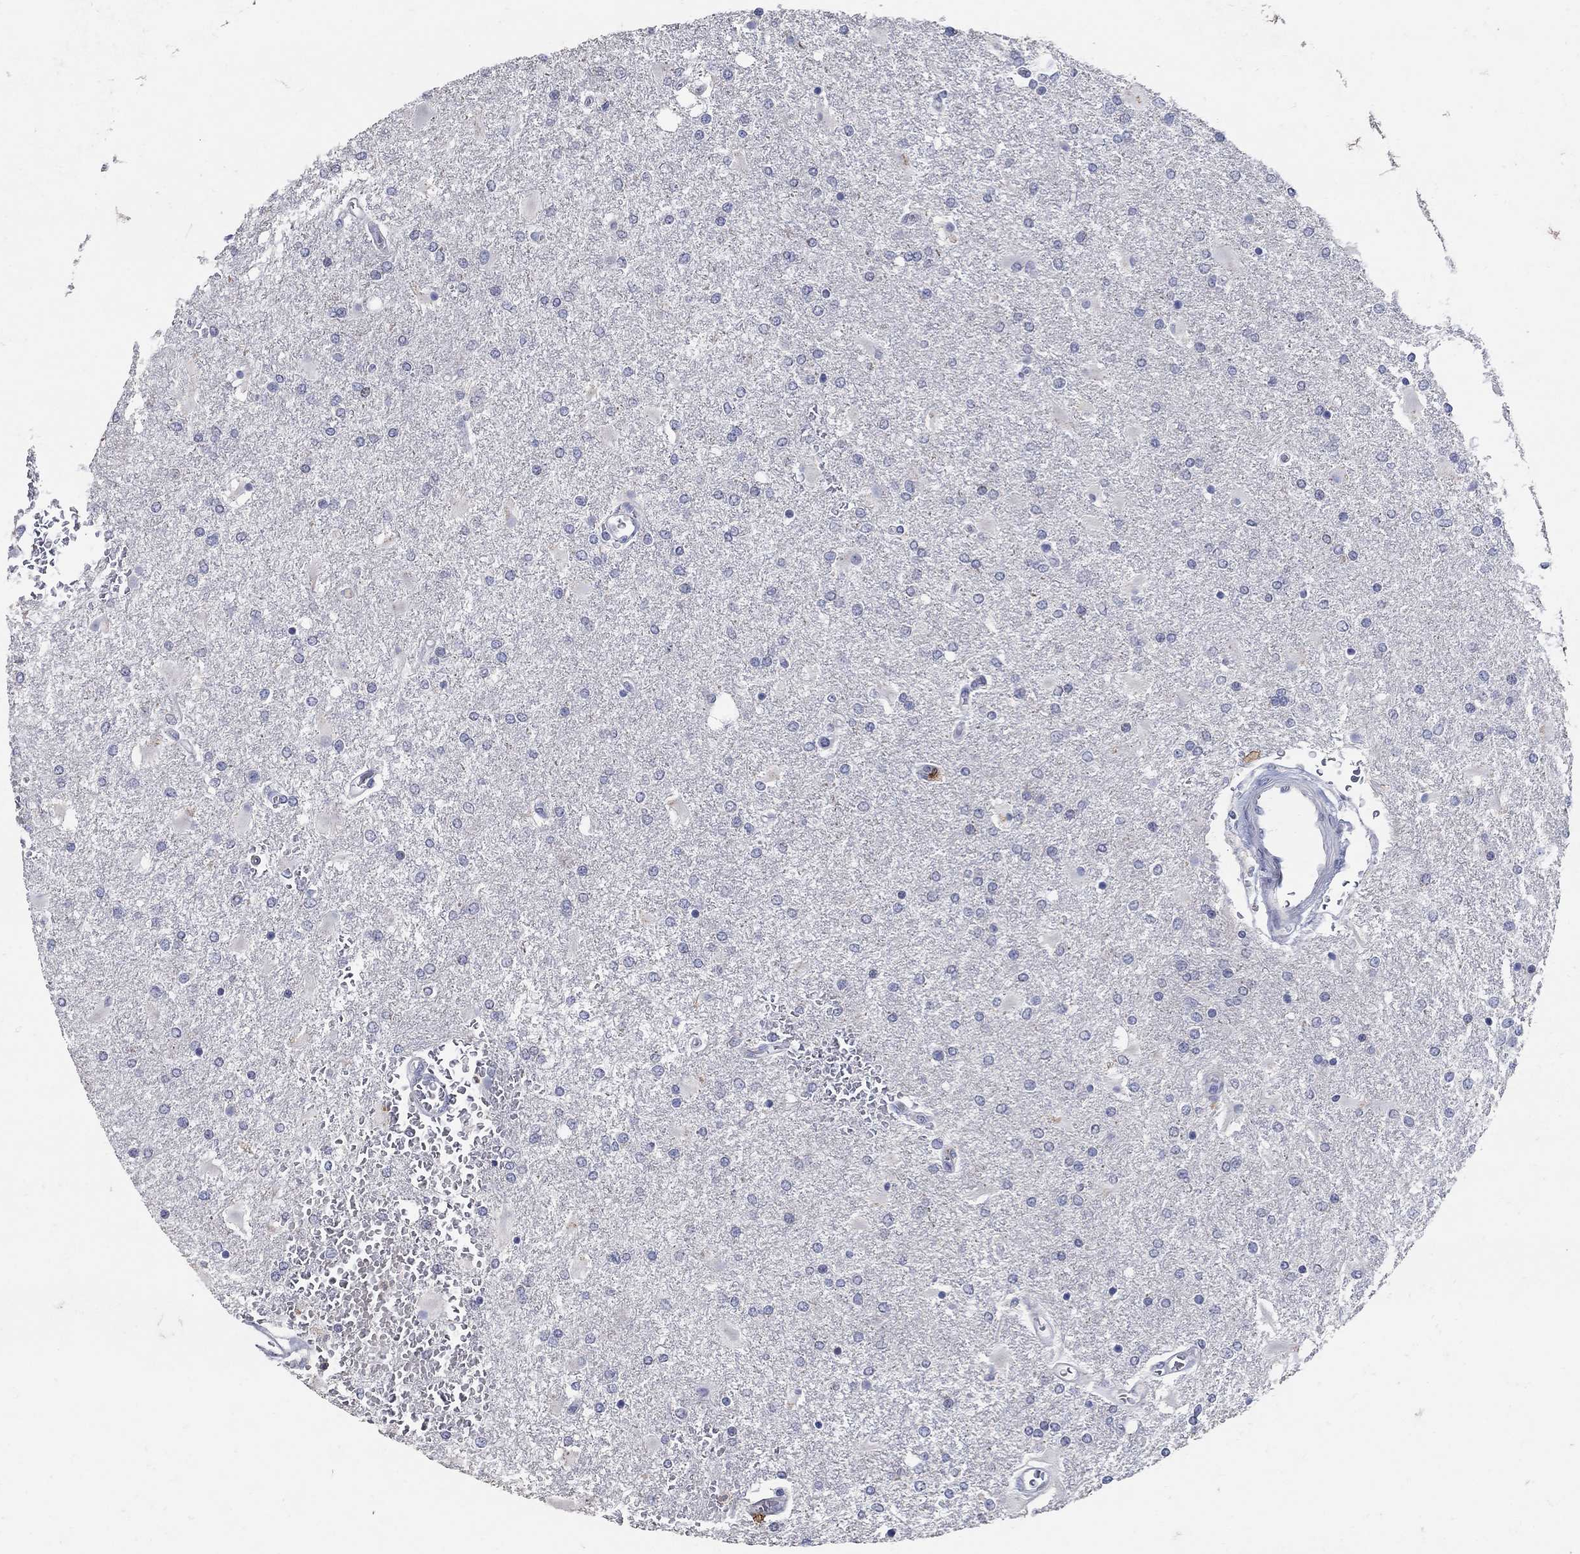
{"staining": {"intensity": "negative", "quantity": "none", "location": "none"}, "tissue": "glioma", "cell_type": "Tumor cells", "image_type": "cancer", "snomed": [{"axis": "morphology", "description": "Glioma, malignant, High grade"}, {"axis": "topography", "description": "Cerebral cortex"}], "caption": "DAB (3,3'-diaminobenzidine) immunohistochemical staining of glioma displays no significant staining in tumor cells. (DAB (3,3'-diaminobenzidine) IHC with hematoxylin counter stain).", "gene": "HMX2", "patient": {"sex": "male", "age": 79}}